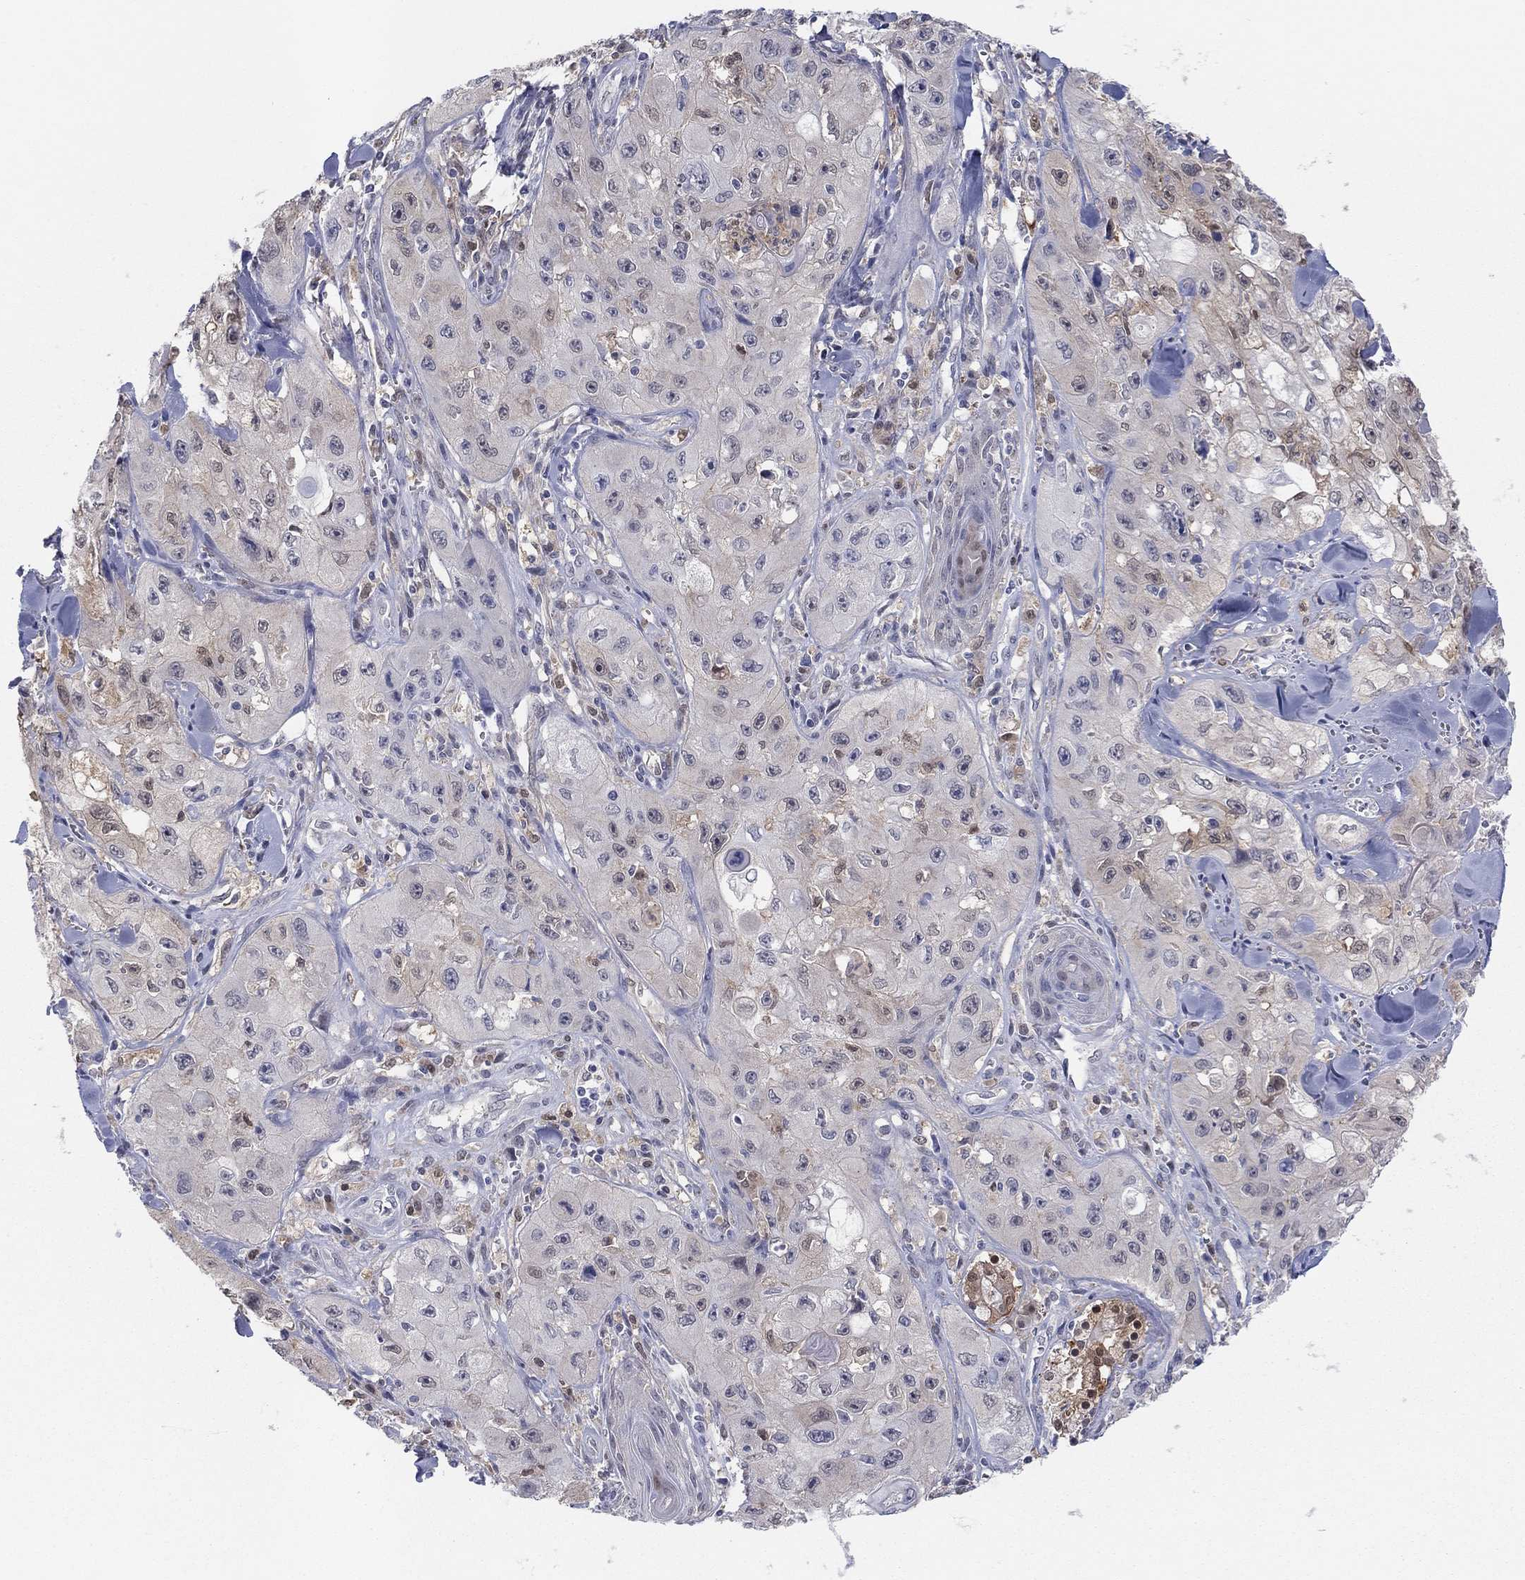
{"staining": {"intensity": "weak", "quantity": "<25%", "location": "cytoplasmic/membranous"}, "tissue": "skin cancer", "cell_type": "Tumor cells", "image_type": "cancer", "snomed": [{"axis": "morphology", "description": "Squamous cell carcinoma, NOS"}, {"axis": "topography", "description": "Skin"}, {"axis": "topography", "description": "Subcutis"}], "caption": "Immunohistochemistry of skin cancer demonstrates no positivity in tumor cells. (DAB immunohistochemistry (IHC) visualized using brightfield microscopy, high magnification).", "gene": "PDXK", "patient": {"sex": "male", "age": 73}}